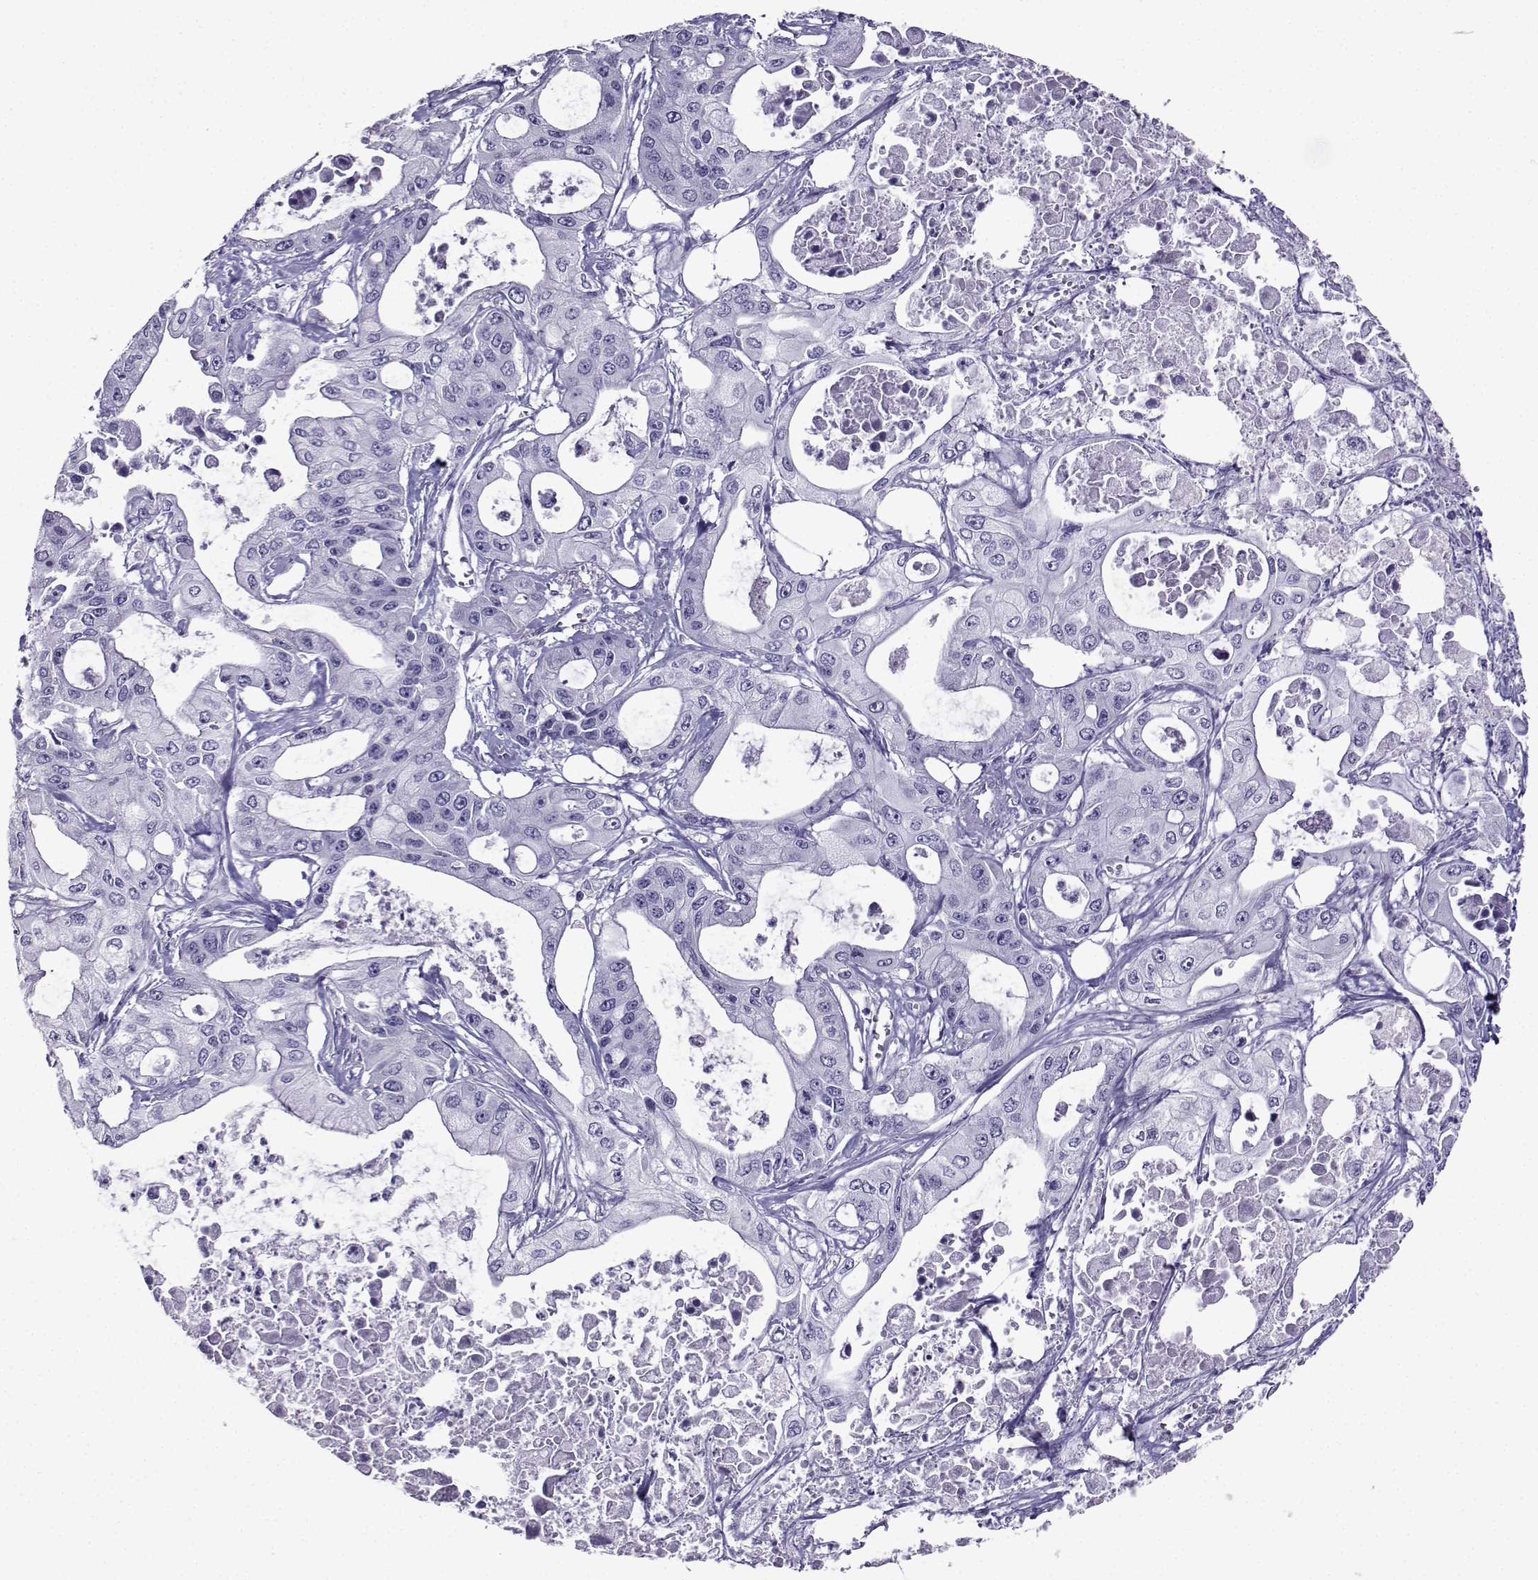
{"staining": {"intensity": "negative", "quantity": "none", "location": "none"}, "tissue": "pancreatic cancer", "cell_type": "Tumor cells", "image_type": "cancer", "snomed": [{"axis": "morphology", "description": "Adenocarcinoma, NOS"}, {"axis": "topography", "description": "Pancreas"}], "caption": "This photomicrograph is of pancreatic cancer stained with immunohistochemistry (IHC) to label a protein in brown with the nuclei are counter-stained blue. There is no expression in tumor cells.", "gene": "CD109", "patient": {"sex": "male", "age": 70}}